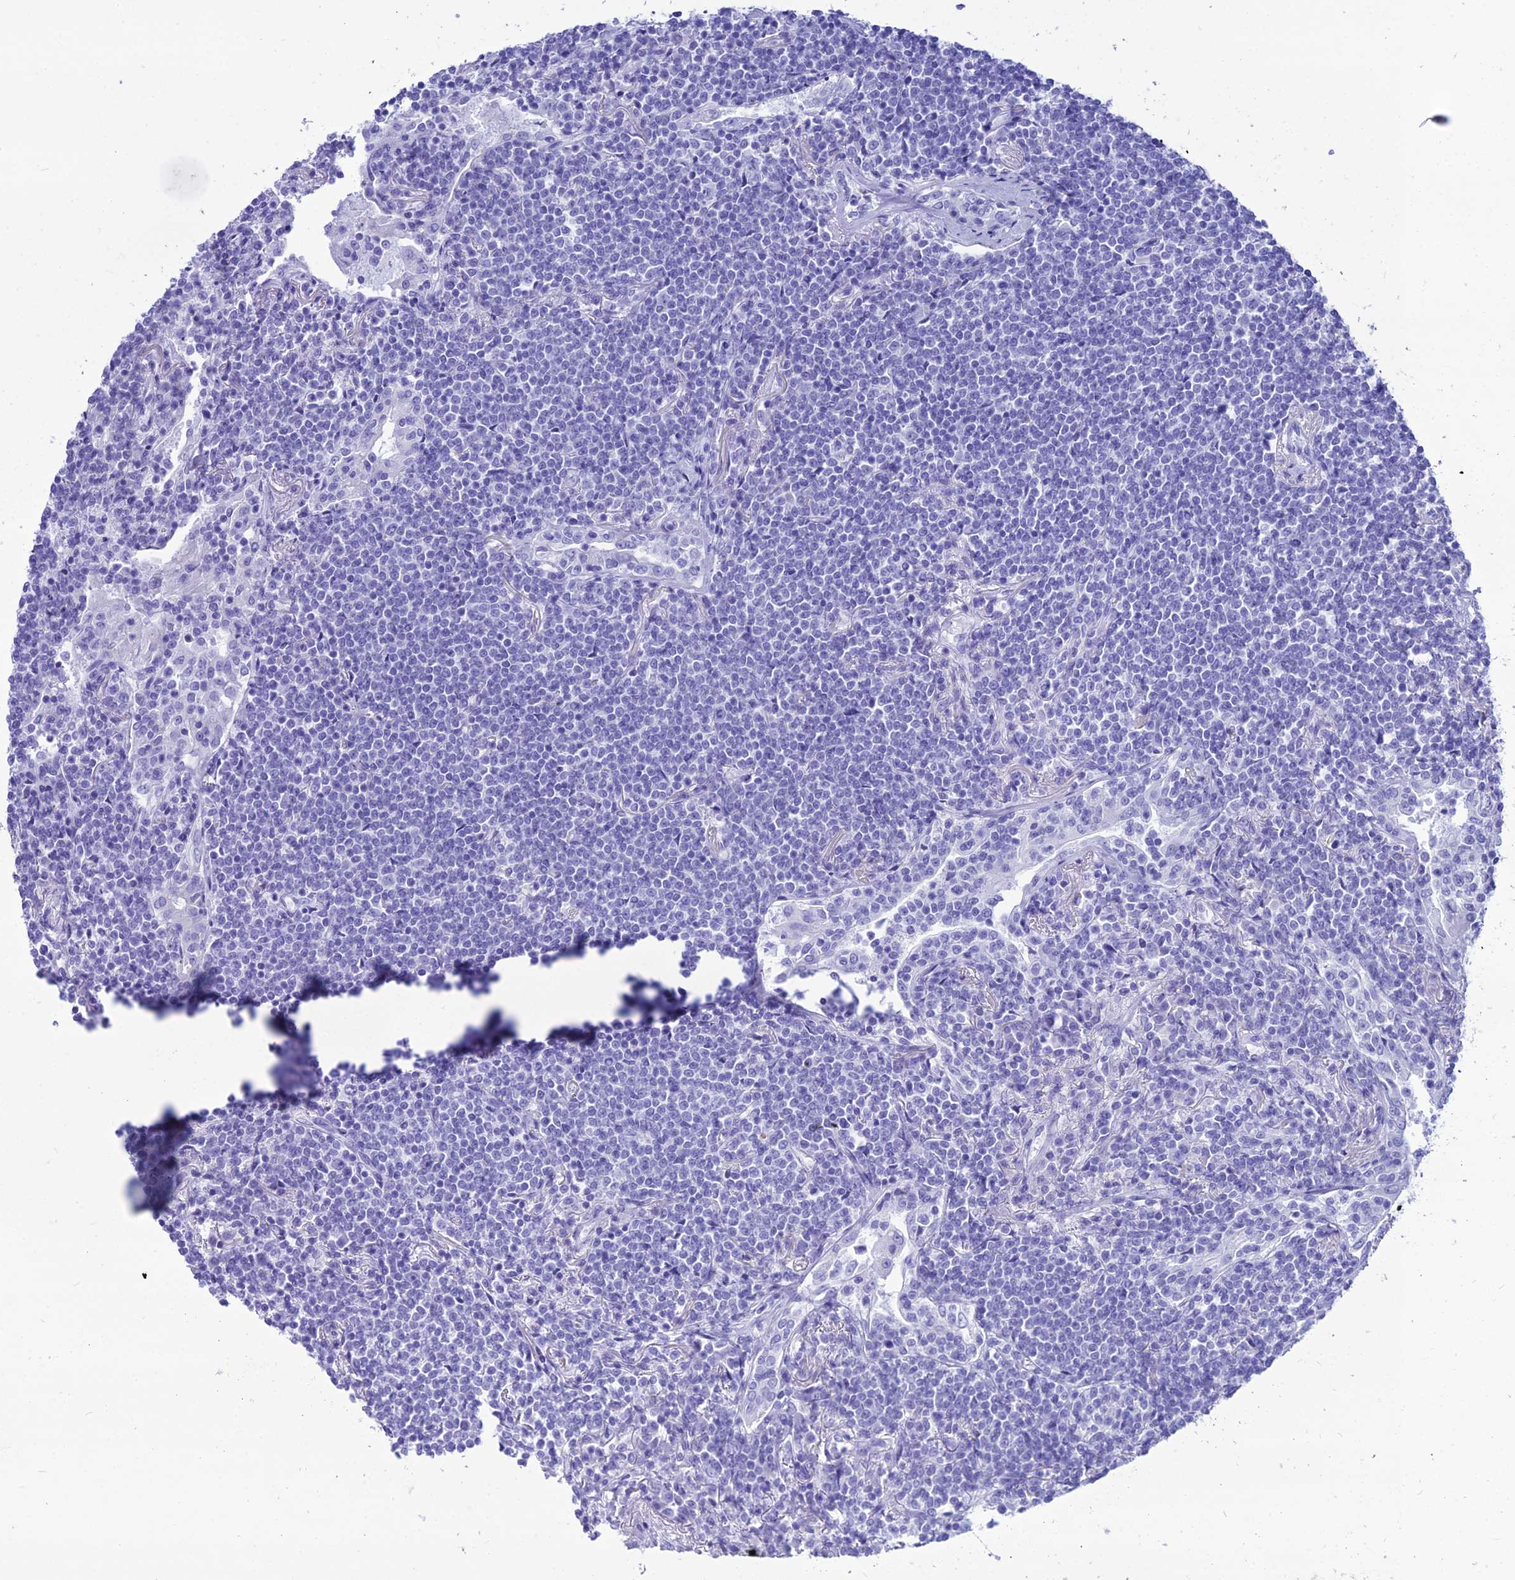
{"staining": {"intensity": "negative", "quantity": "none", "location": "none"}, "tissue": "lymphoma", "cell_type": "Tumor cells", "image_type": "cancer", "snomed": [{"axis": "morphology", "description": "Malignant lymphoma, non-Hodgkin's type, Low grade"}, {"axis": "topography", "description": "Lung"}], "caption": "Tumor cells show no significant protein expression in lymphoma.", "gene": "PNMA5", "patient": {"sex": "female", "age": 71}}